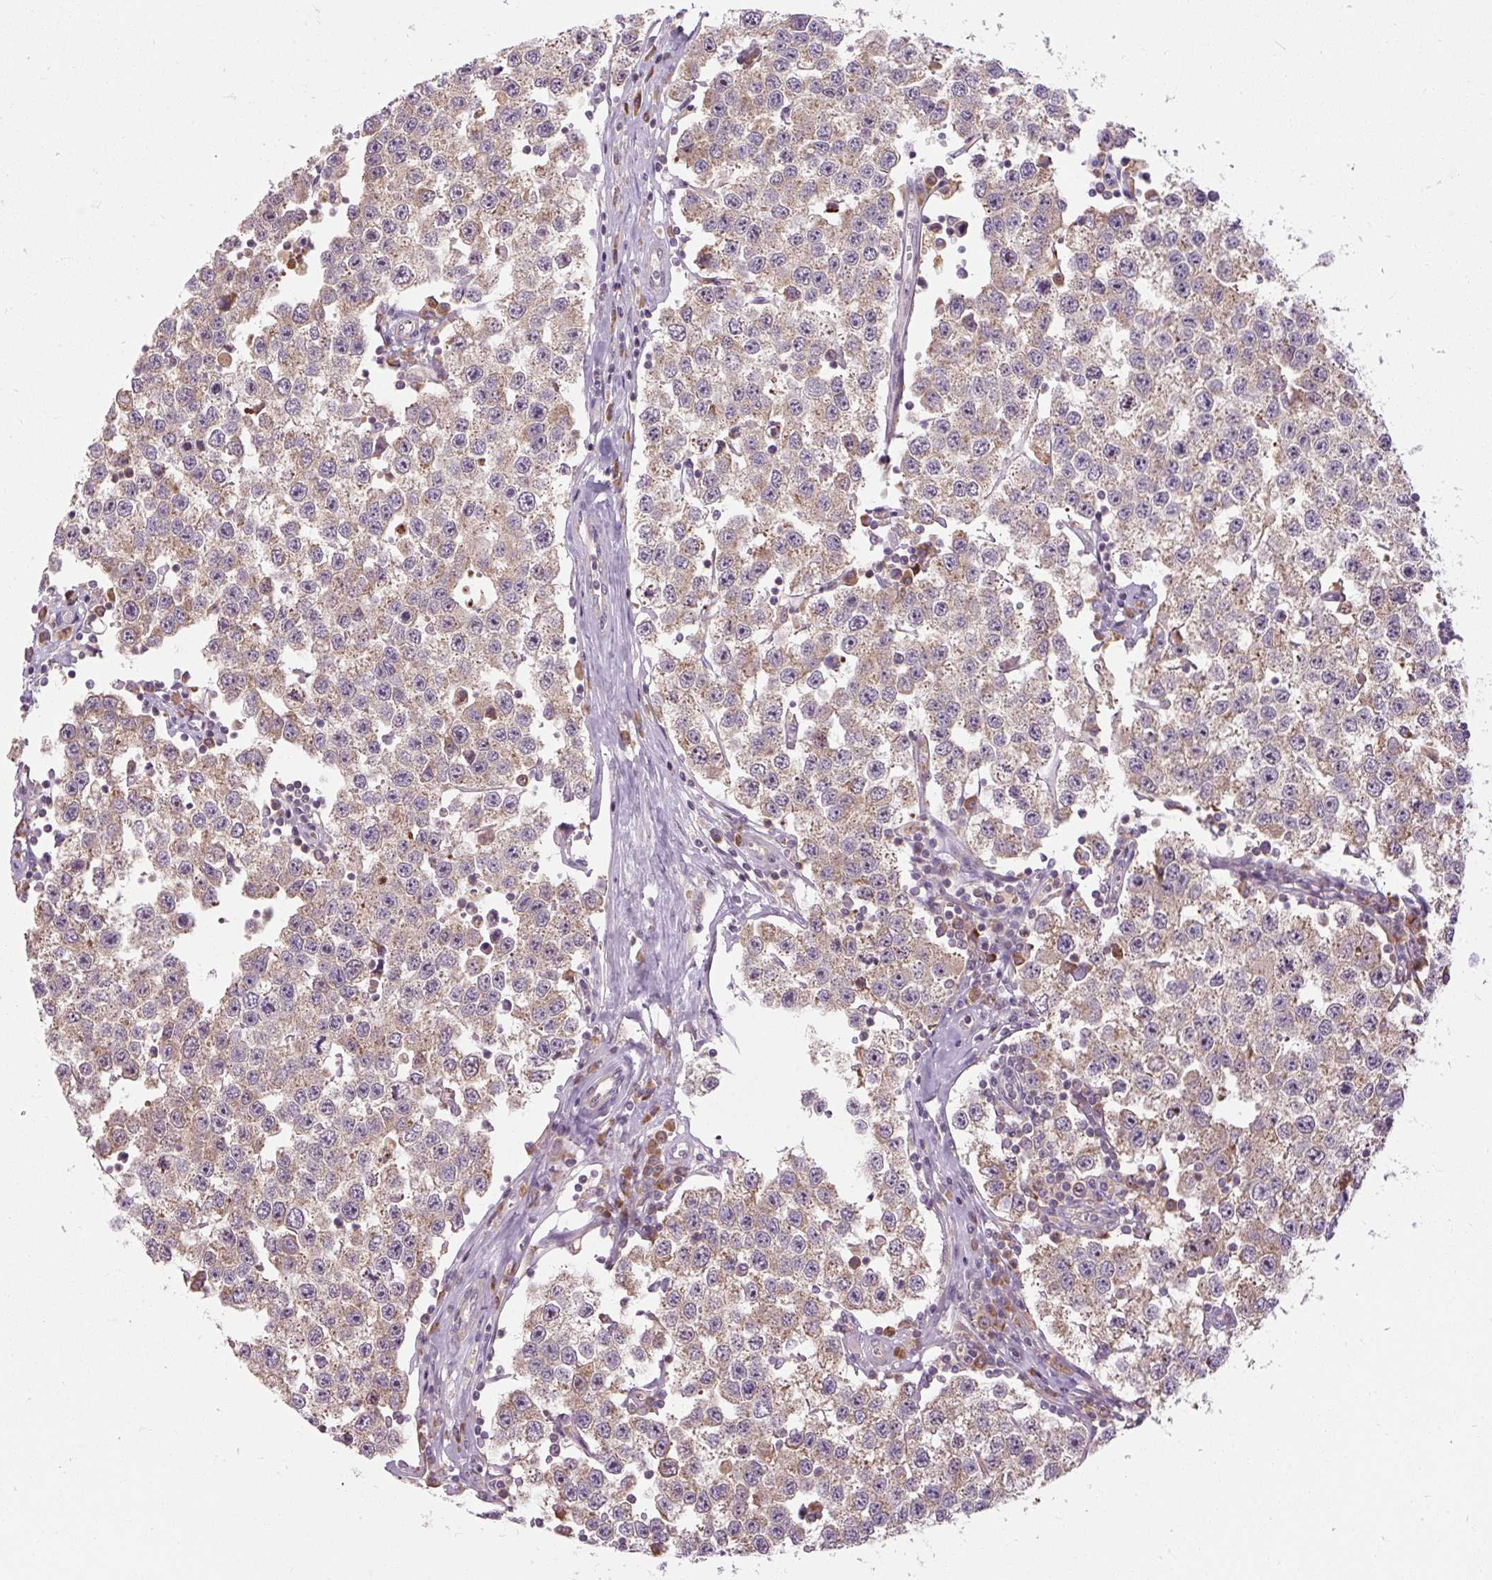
{"staining": {"intensity": "moderate", "quantity": ">75%", "location": "cytoplasmic/membranous"}, "tissue": "testis cancer", "cell_type": "Tumor cells", "image_type": "cancer", "snomed": [{"axis": "morphology", "description": "Seminoma, NOS"}, {"axis": "topography", "description": "Testis"}], "caption": "High-magnification brightfield microscopy of seminoma (testis) stained with DAB (brown) and counterstained with hematoxylin (blue). tumor cells exhibit moderate cytoplasmic/membranous staining is present in about>75% of cells.", "gene": "PRSS48", "patient": {"sex": "male", "age": 34}}